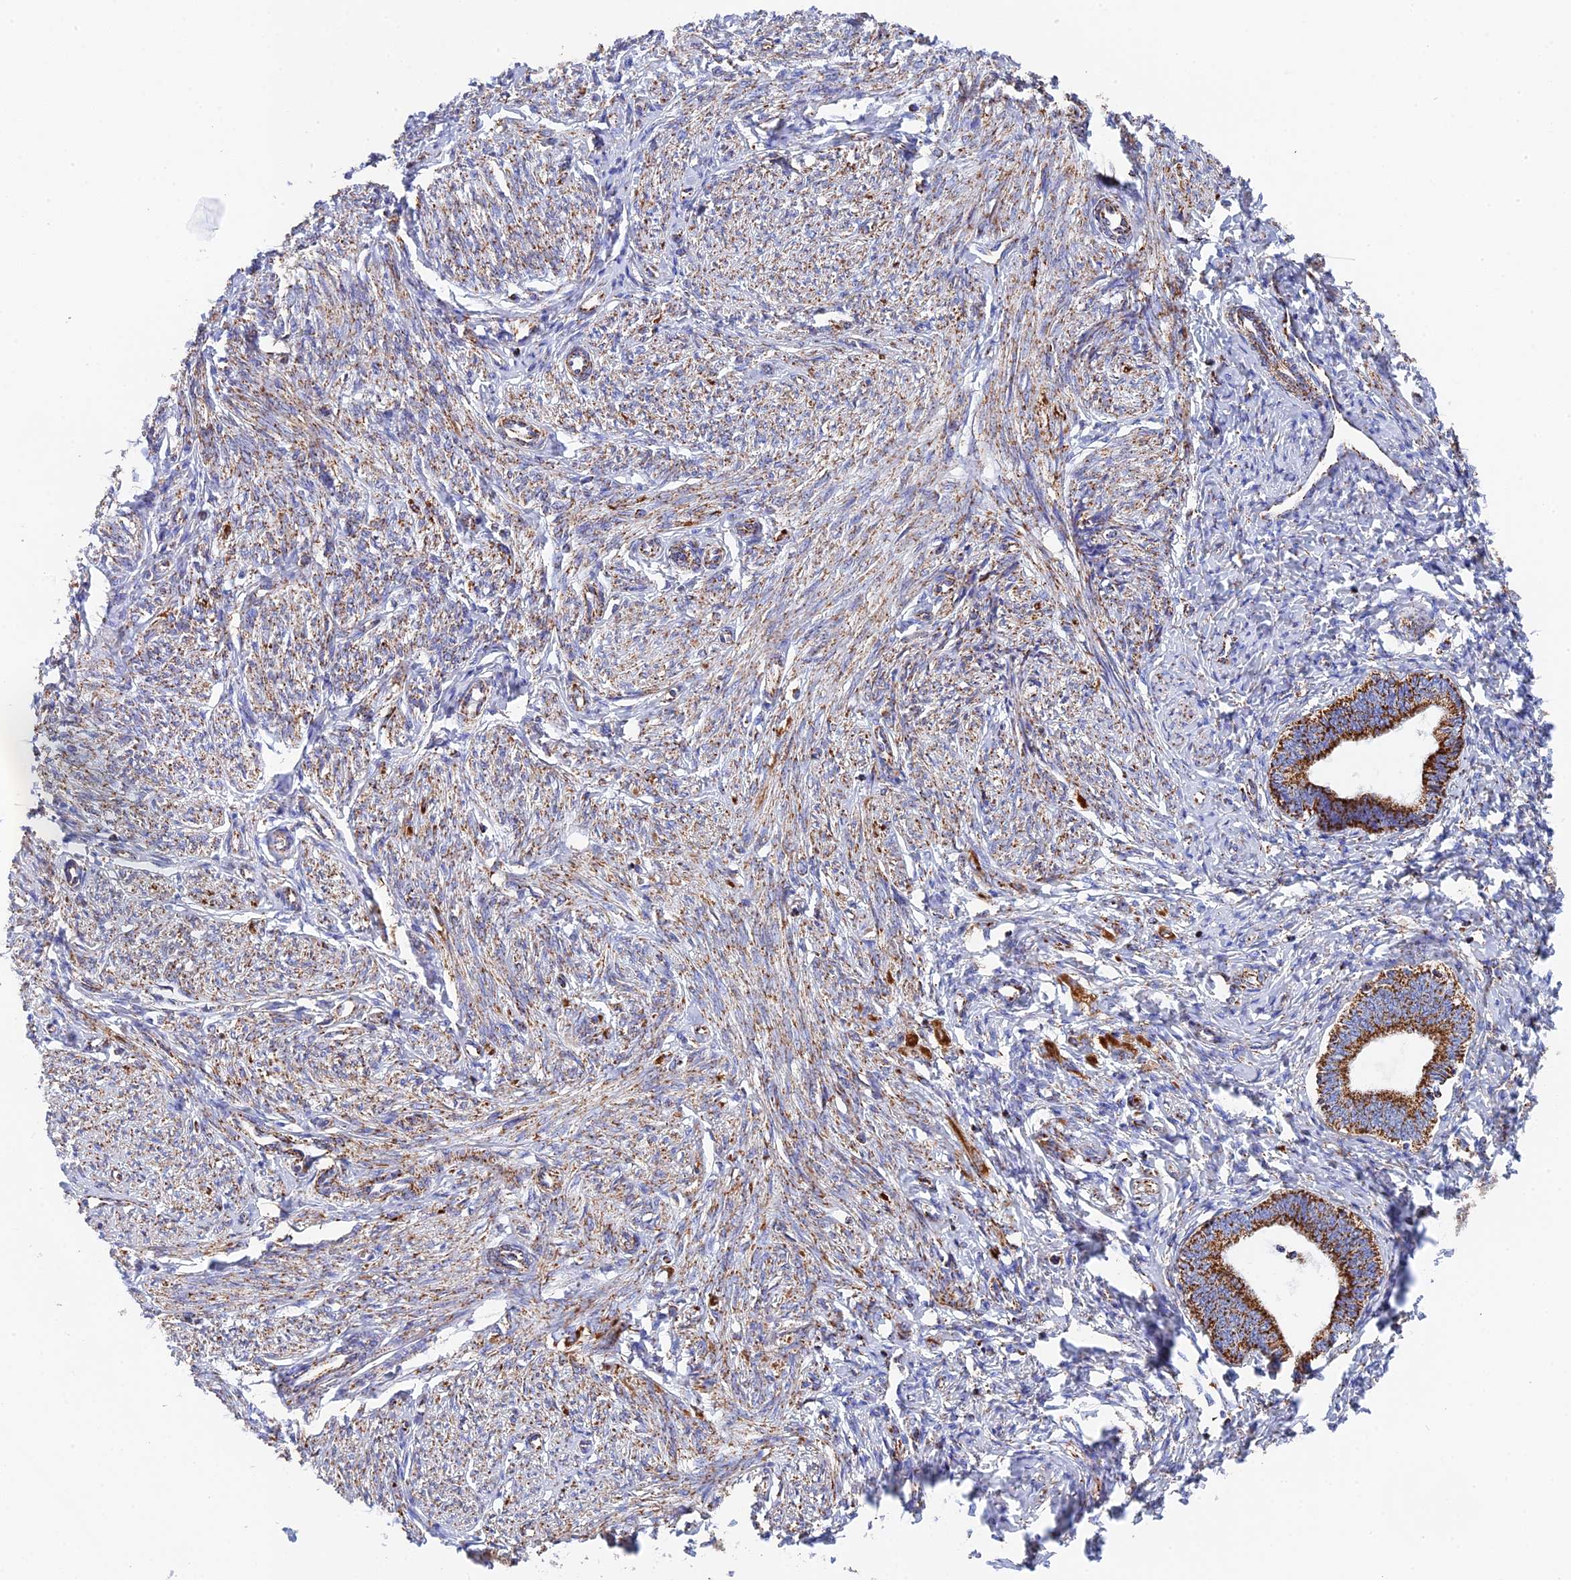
{"staining": {"intensity": "negative", "quantity": "none", "location": "none"}, "tissue": "endometrium", "cell_type": "Cells in endometrial stroma", "image_type": "normal", "snomed": [{"axis": "morphology", "description": "Normal tissue, NOS"}, {"axis": "topography", "description": "Endometrium"}], "caption": "Immunohistochemical staining of benign endometrium displays no significant positivity in cells in endometrial stroma. (DAB immunohistochemistry visualized using brightfield microscopy, high magnification).", "gene": "NDUFA5", "patient": {"sex": "female", "age": 72}}